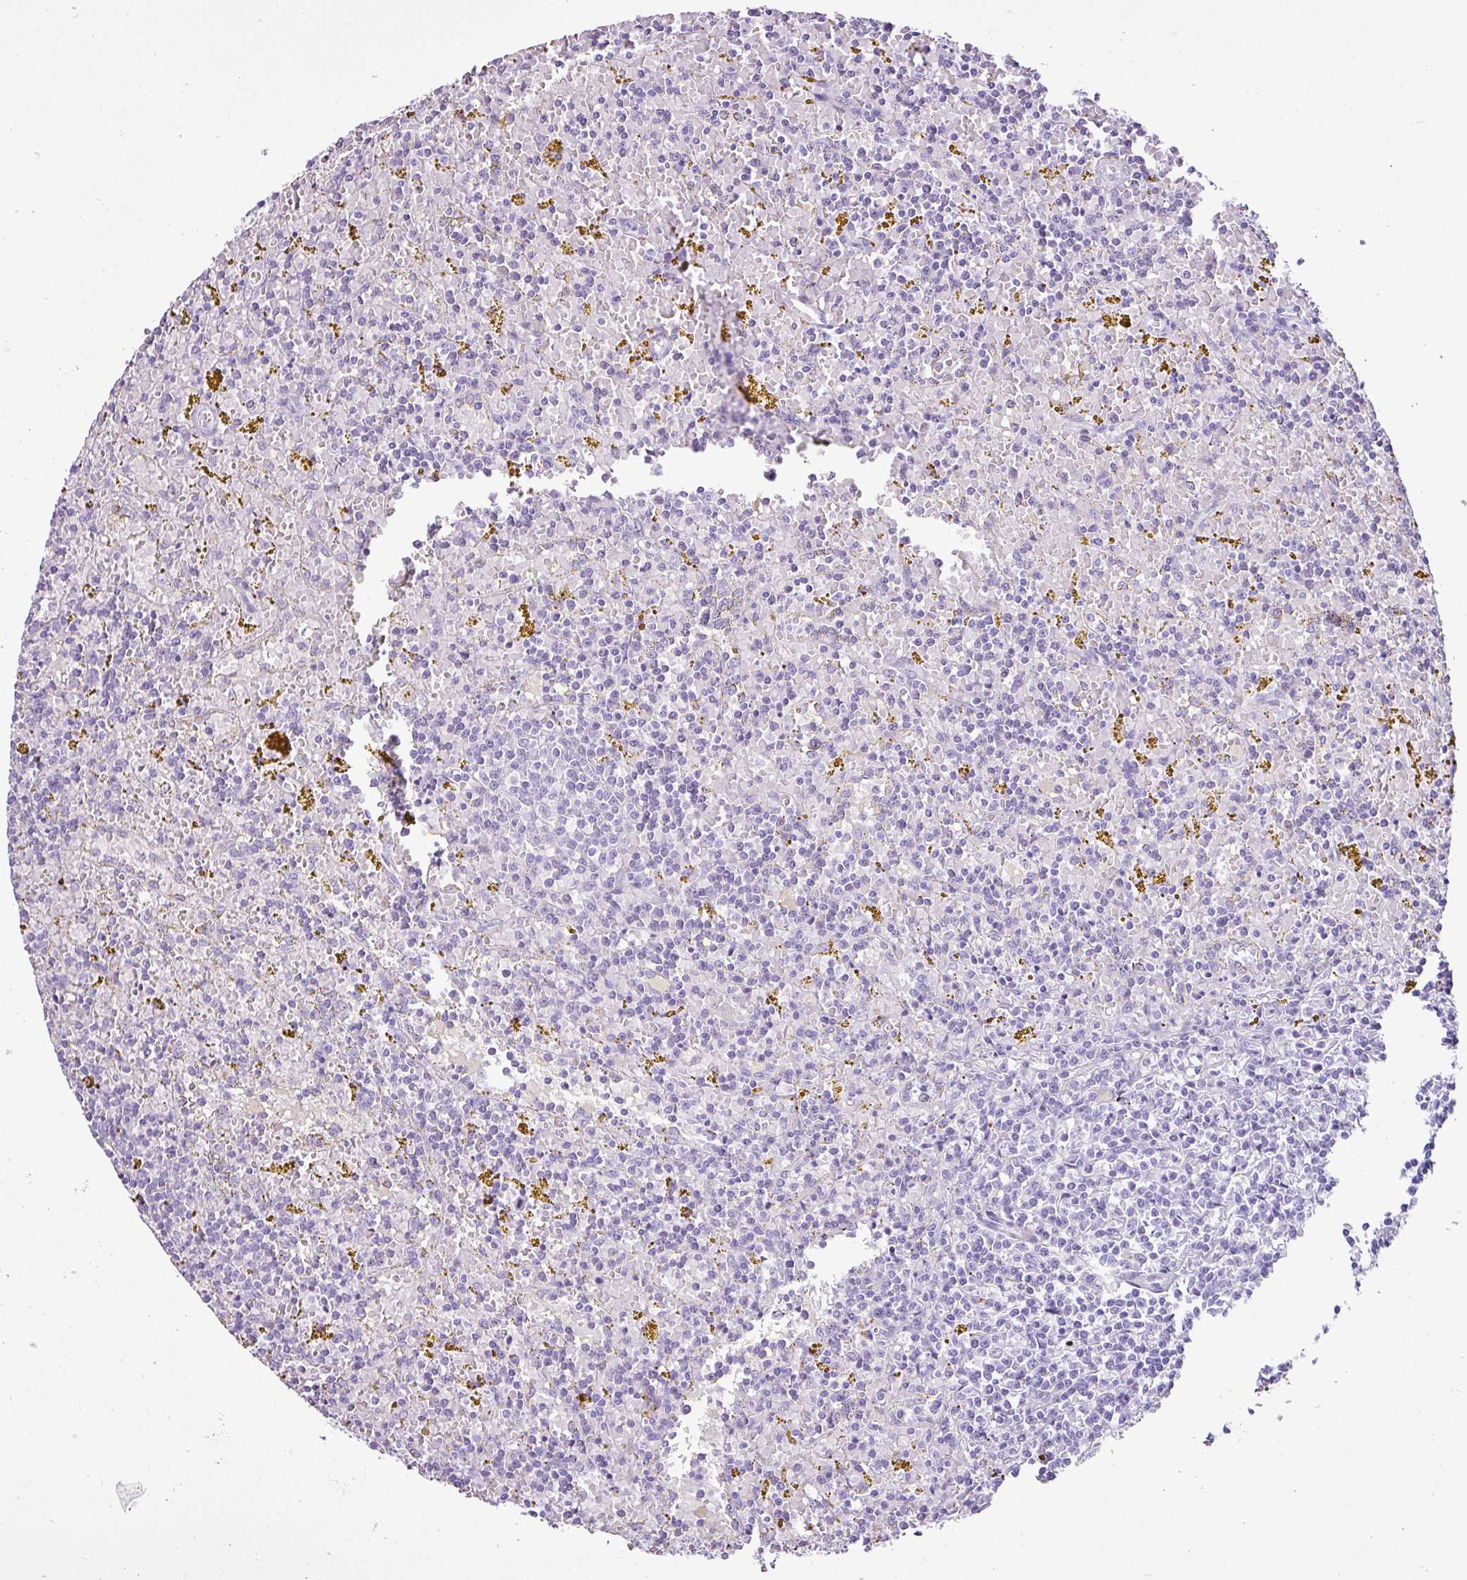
{"staining": {"intensity": "negative", "quantity": "none", "location": "none"}, "tissue": "lymphoma", "cell_type": "Tumor cells", "image_type": "cancer", "snomed": [{"axis": "morphology", "description": "Malignant lymphoma, non-Hodgkin's type, Low grade"}, {"axis": "topography", "description": "Spleen"}, {"axis": "topography", "description": "Lymph node"}], "caption": "IHC photomicrograph of neoplastic tissue: lymphoma stained with DAB shows no significant protein expression in tumor cells.", "gene": "LILRB4", "patient": {"sex": "female", "age": 66}}